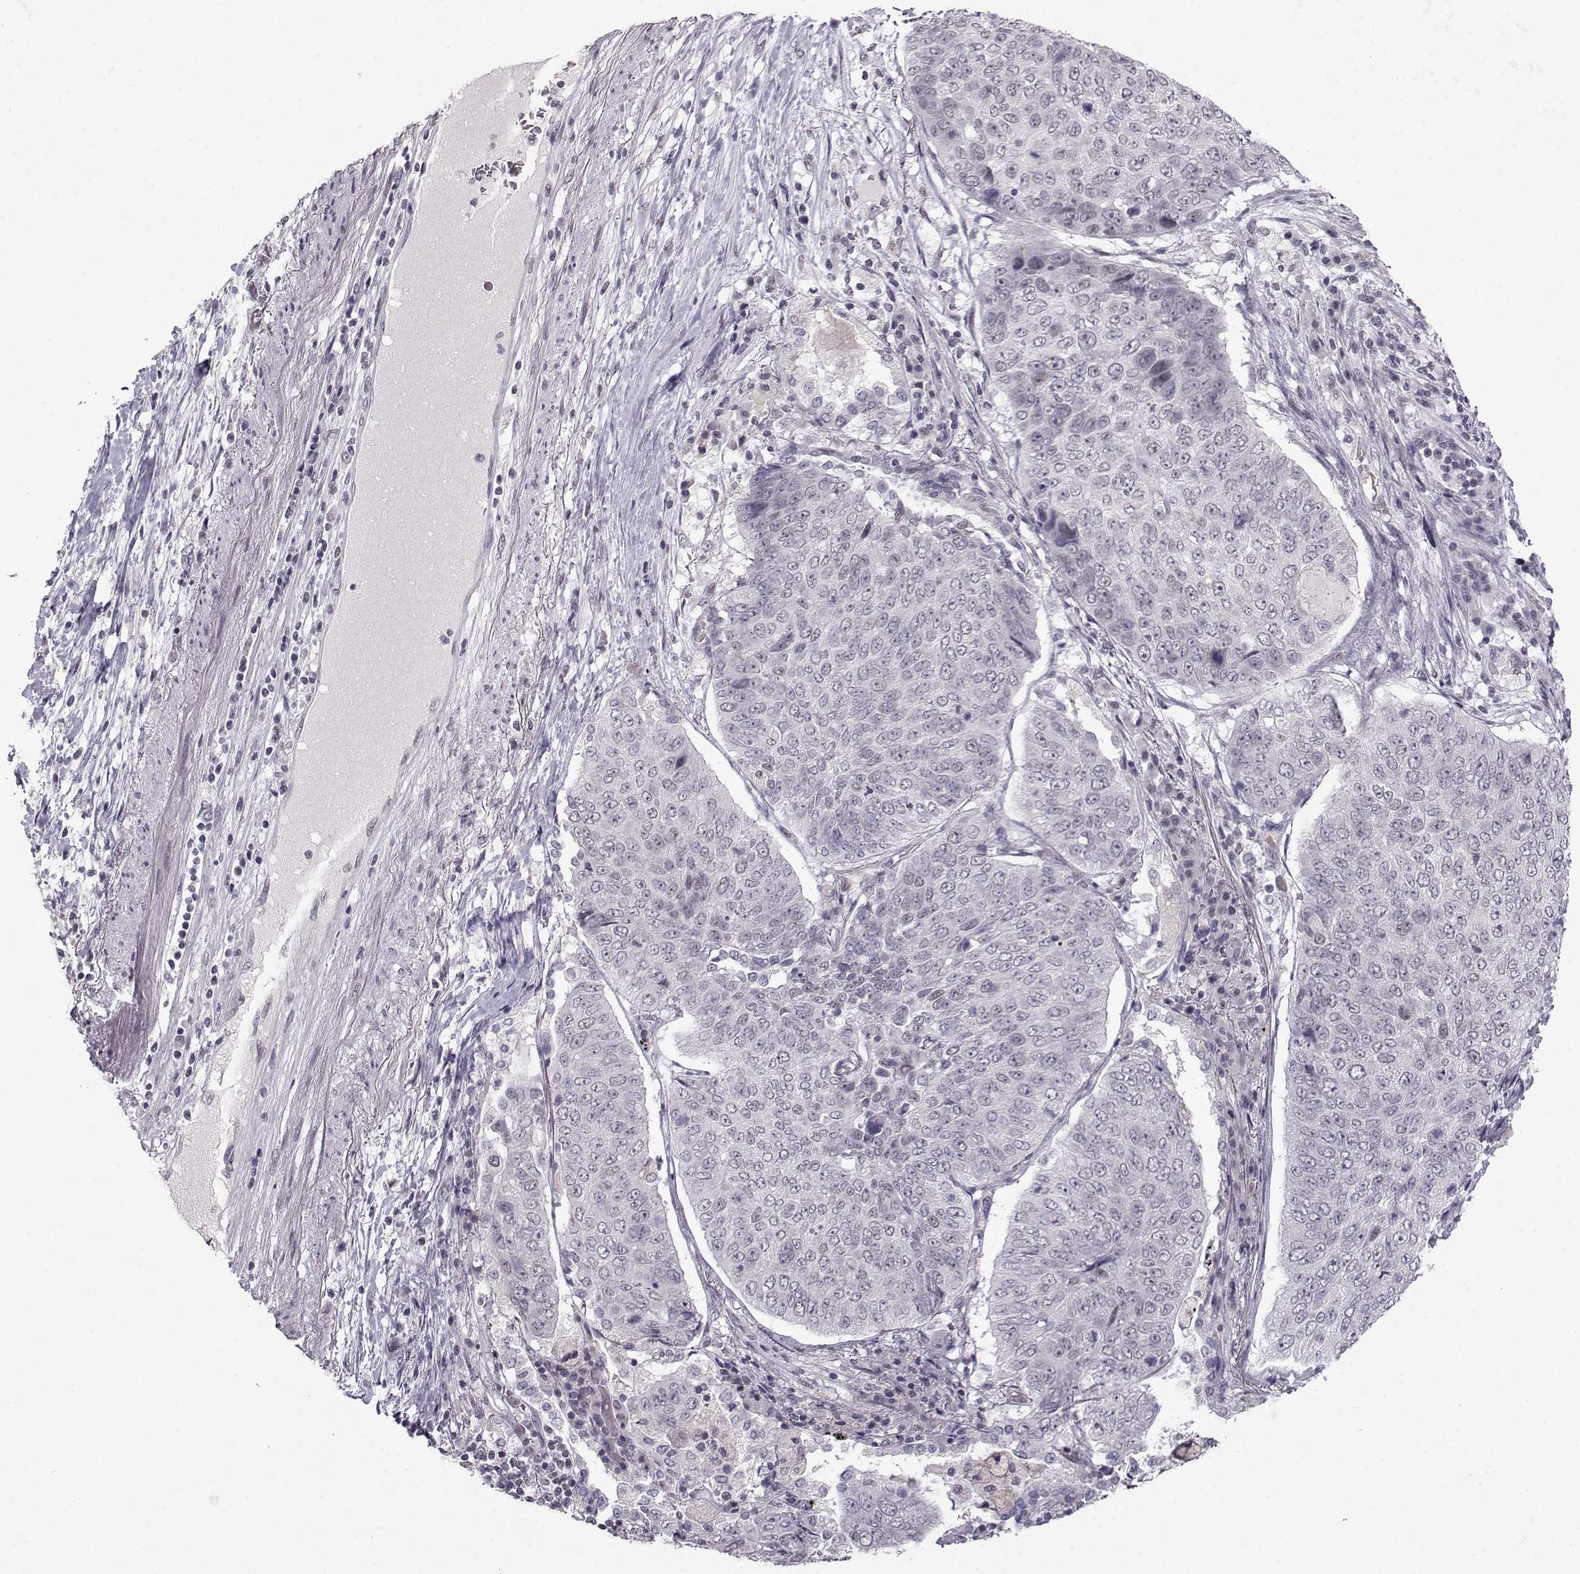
{"staining": {"intensity": "negative", "quantity": "none", "location": "none"}, "tissue": "lung cancer", "cell_type": "Tumor cells", "image_type": "cancer", "snomed": [{"axis": "morphology", "description": "Normal tissue, NOS"}, {"axis": "morphology", "description": "Squamous cell carcinoma, NOS"}, {"axis": "topography", "description": "Bronchus"}, {"axis": "topography", "description": "Lung"}], "caption": "Squamous cell carcinoma (lung) was stained to show a protein in brown. There is no significant positivity in tumor cells.", "gene": "LIN28A", "patient": {"sex": "male", "age": 64}}